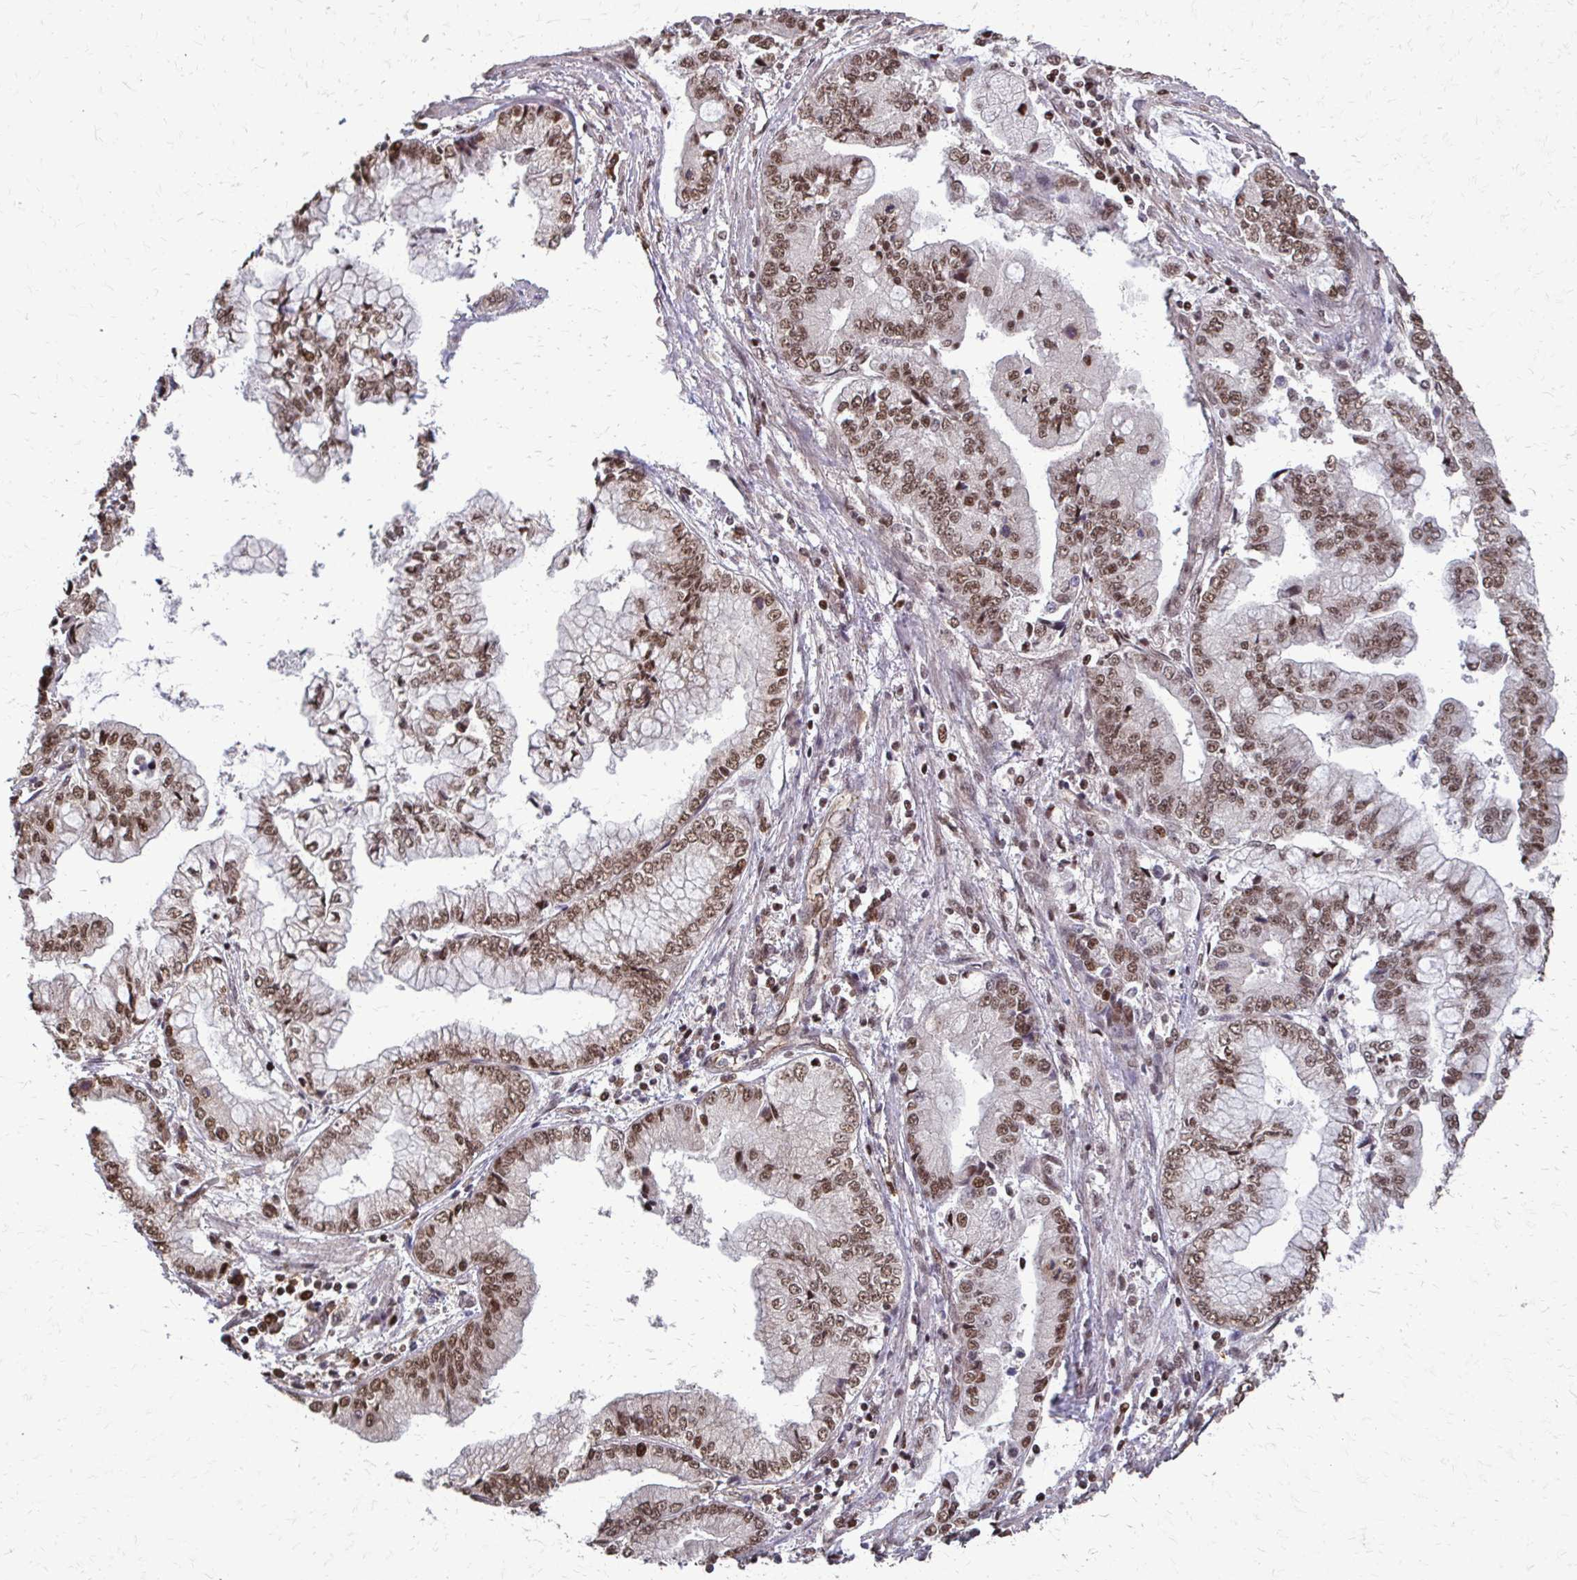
{"staining": {"intensity": "moderate", "quantity": ">75%", "location": "nuclear"}, "tissue": "stomach cancer", "cell_type": "Tumor cells", "image_type": "cancer", "snomed": [{"axis": "morphology", "description": "Adenocarcinoma, NOS"}, {"axis": "topography", "description": "Stomach, upper"}], "caption": "Adenocarcinoma (stomach) stained with immunohistochemistry displays moderate nuclear expression in about >75% of tumor cells. The protein of interest is shown in brown color, while the nuclei are stained blue.", "gene": "SS18", "patient": {"sex": "female", "age": 74}}